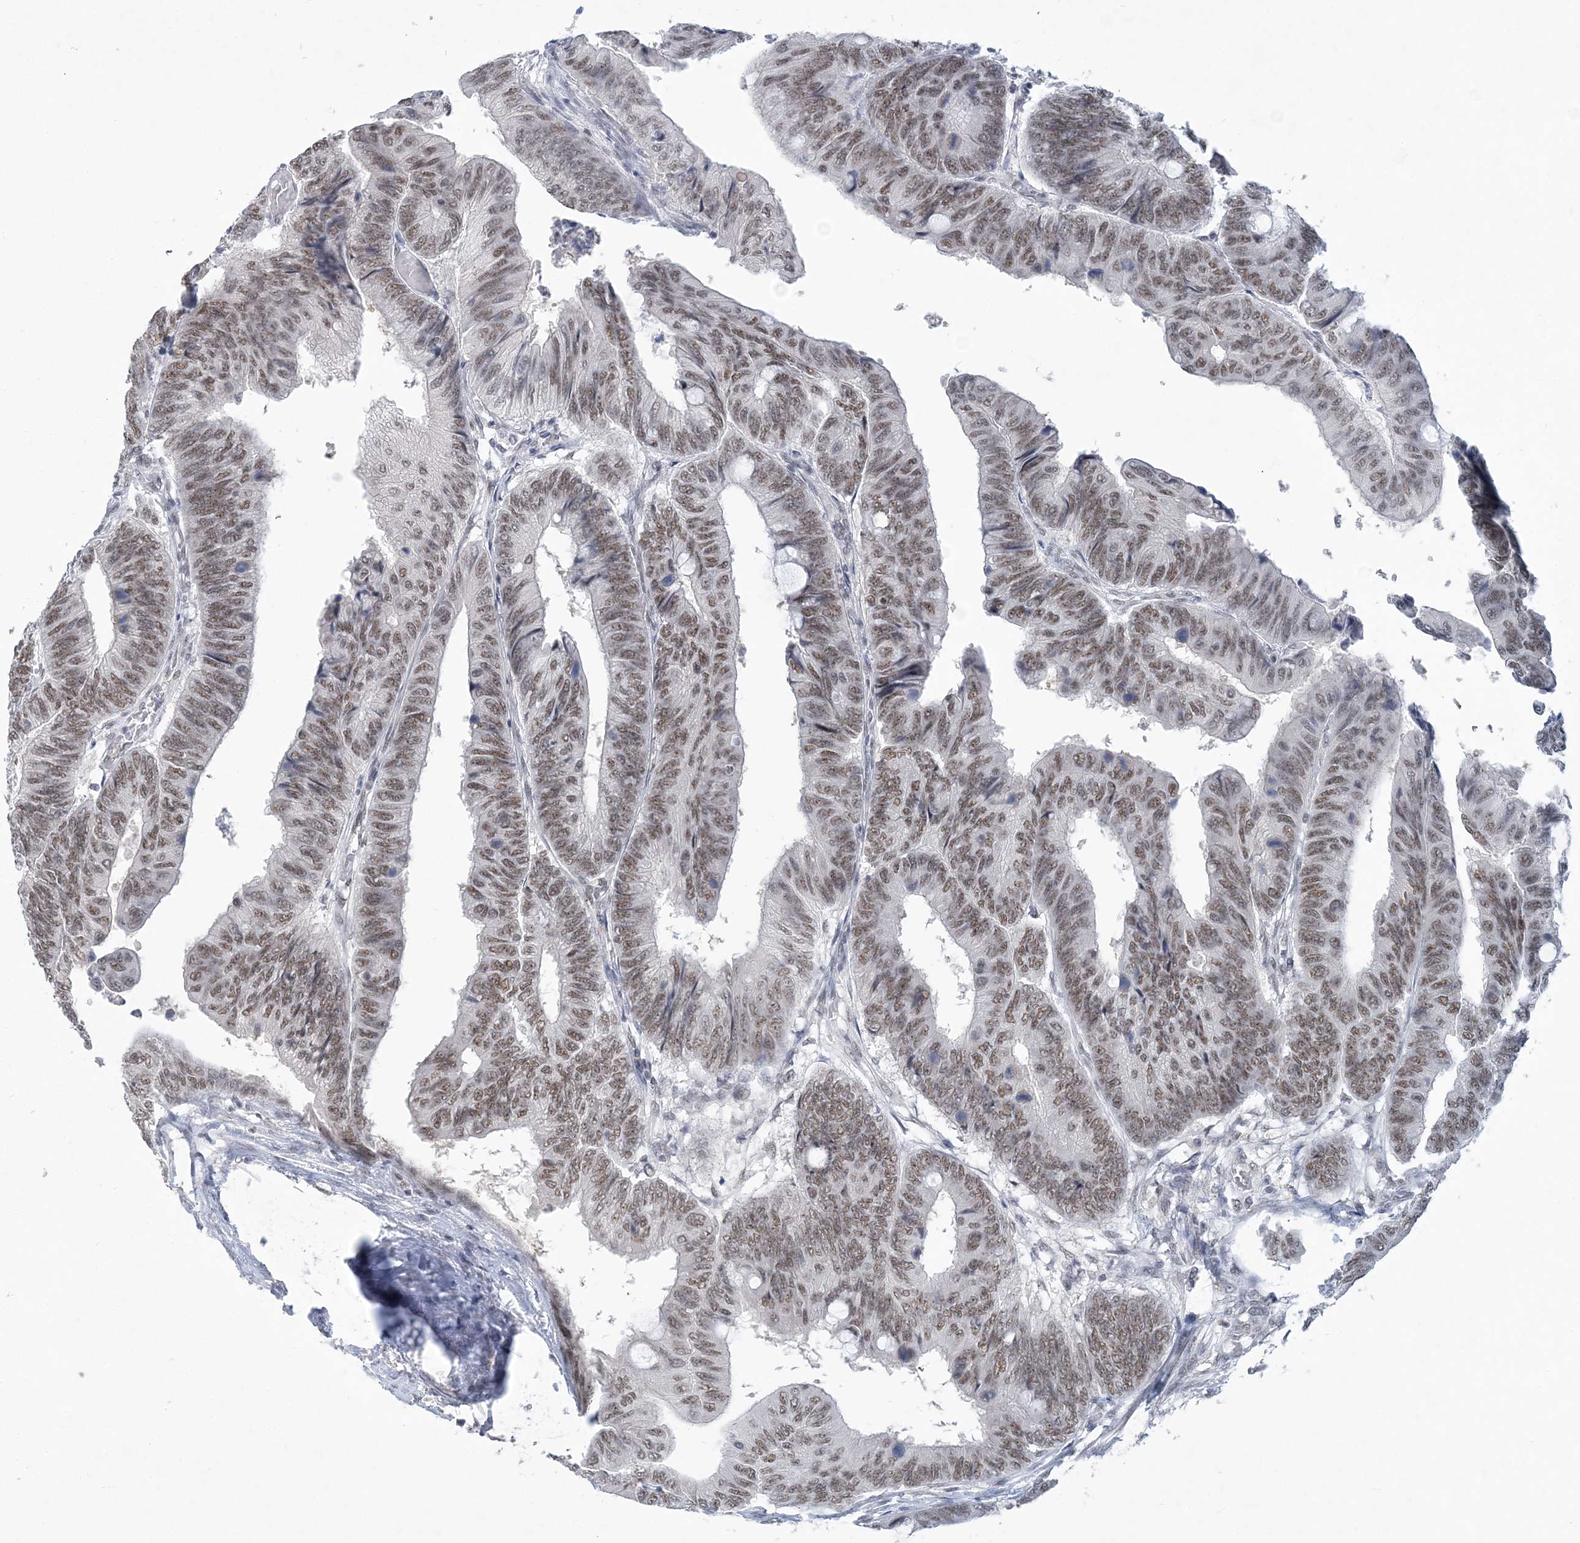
{"staining": {"intensity": "moderate", "quantity": ">75%", "location": "nuclear"}, "tissue": "colorectal cancer", "cell_type": "Tumor cells", "image_type": "cancer", "snomed": [{"axis": "morphology", "description": "Normal tissue, NOS"}, {"axis": "morphology", "description": "Adenocarcinoma, NOS"}, {"axis": "topography", "description": "Rectum"}, {"axis": "topography", "description": "Peripheral nerve tissue"}], "caption": "This is a photomicrograph of IHC staining of colorectal cancer, which shows moderate positivity in the nuclear of tumor cells.", "gene": "KMT2D", "patient": {"sex": "male", "age": 92}}